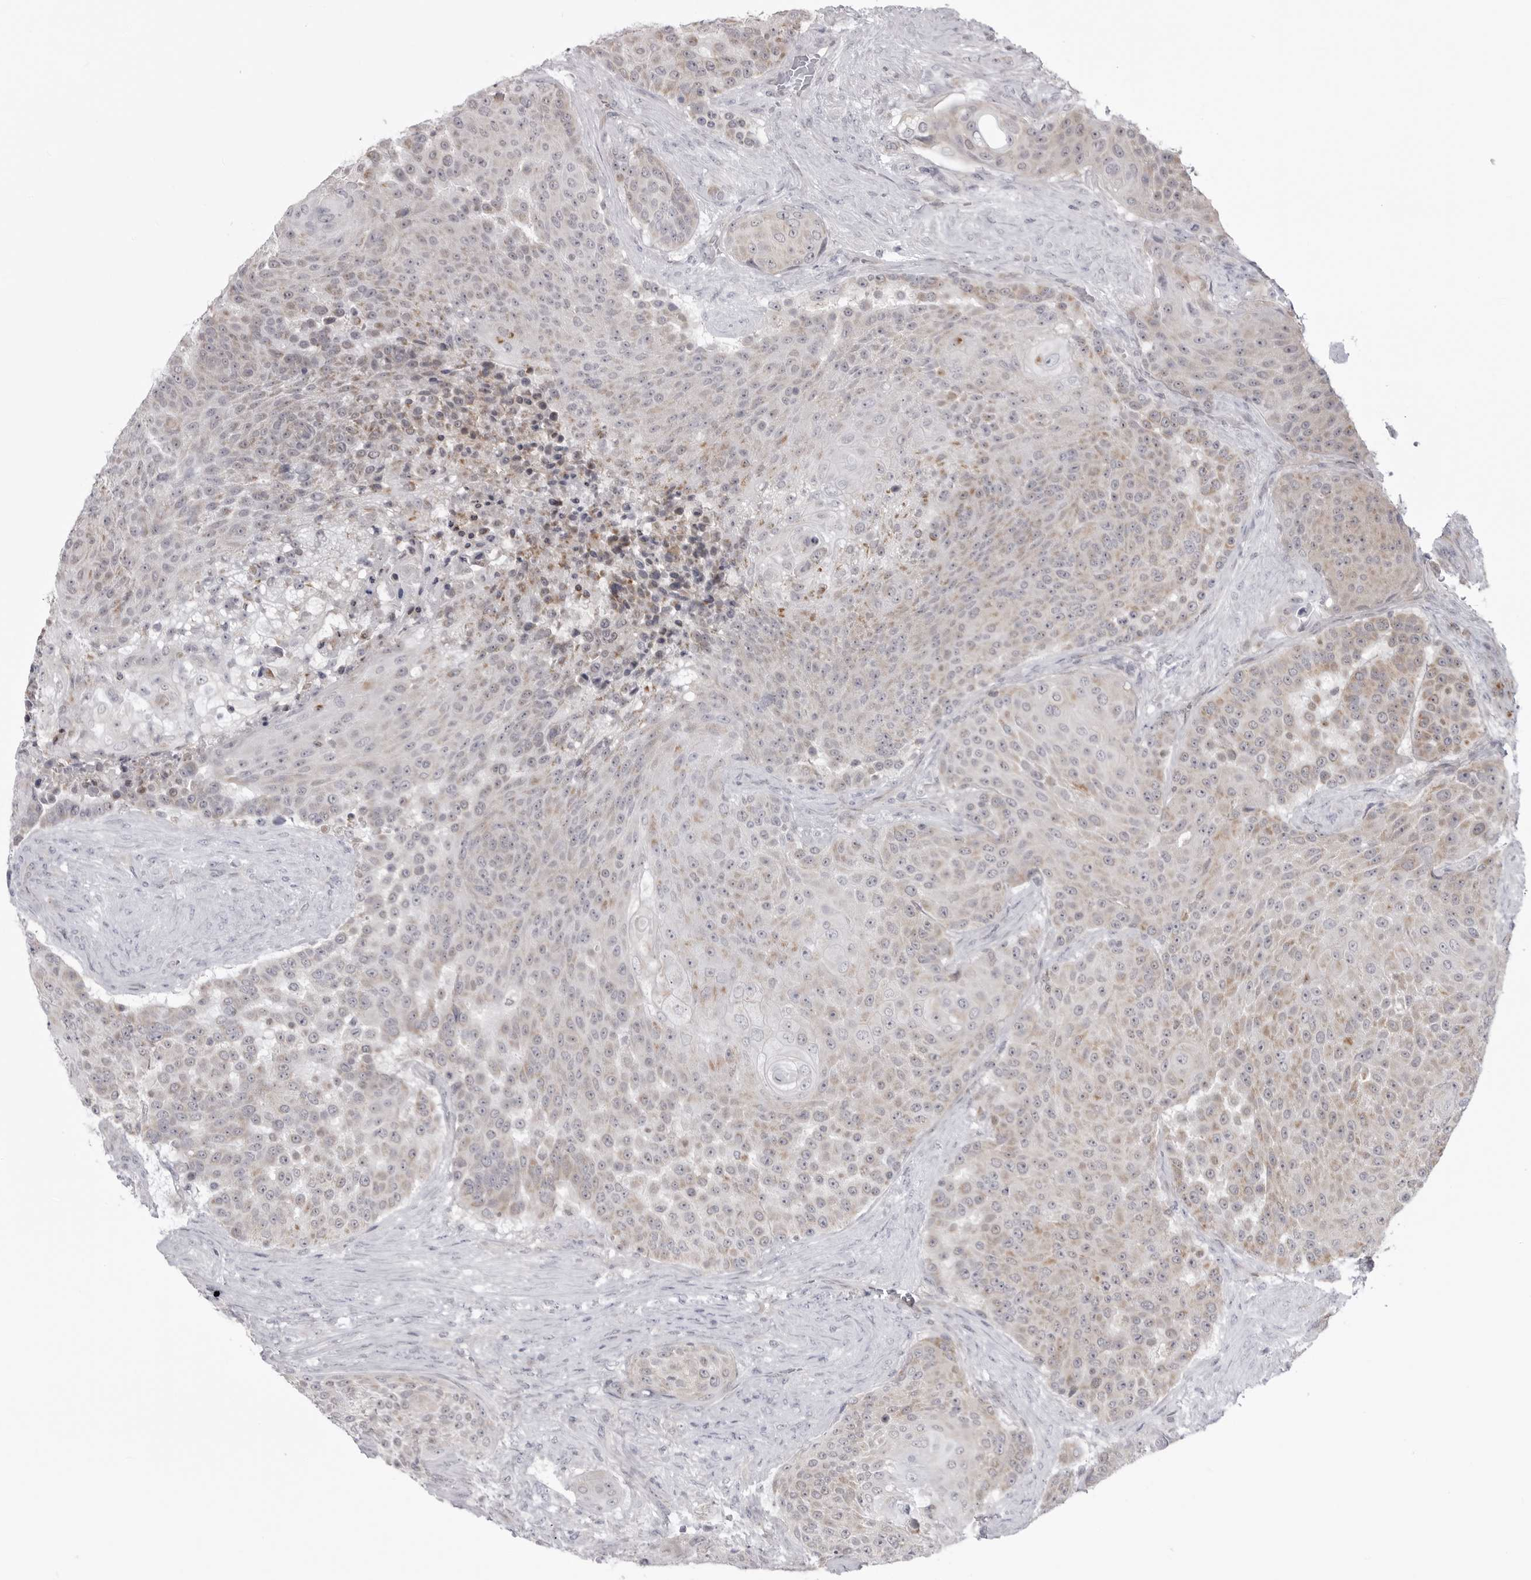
{"staining": {"intensity": "weak", "quantity": "25%-75%", "location": "cytoplasmic/membranous"}, "tissue": "urothelial cancer", "cell_type": "Tumor cells", "image_type": "cancer", "snomed": [{"axis": "morphology", "description": "Urothelial carcinoma, High grade"}, {"axis": "topography", "description": "Urinary bladder"}], "caption": "High-grade urothelial carcinoma tissue exhibits weak cytoplasmic/membranous staining in approximately 25%-75% of tumor cells, visualized by immunohistochemistry.", "gene": "FH", "patient": {"sex": "female", "age": 63}}